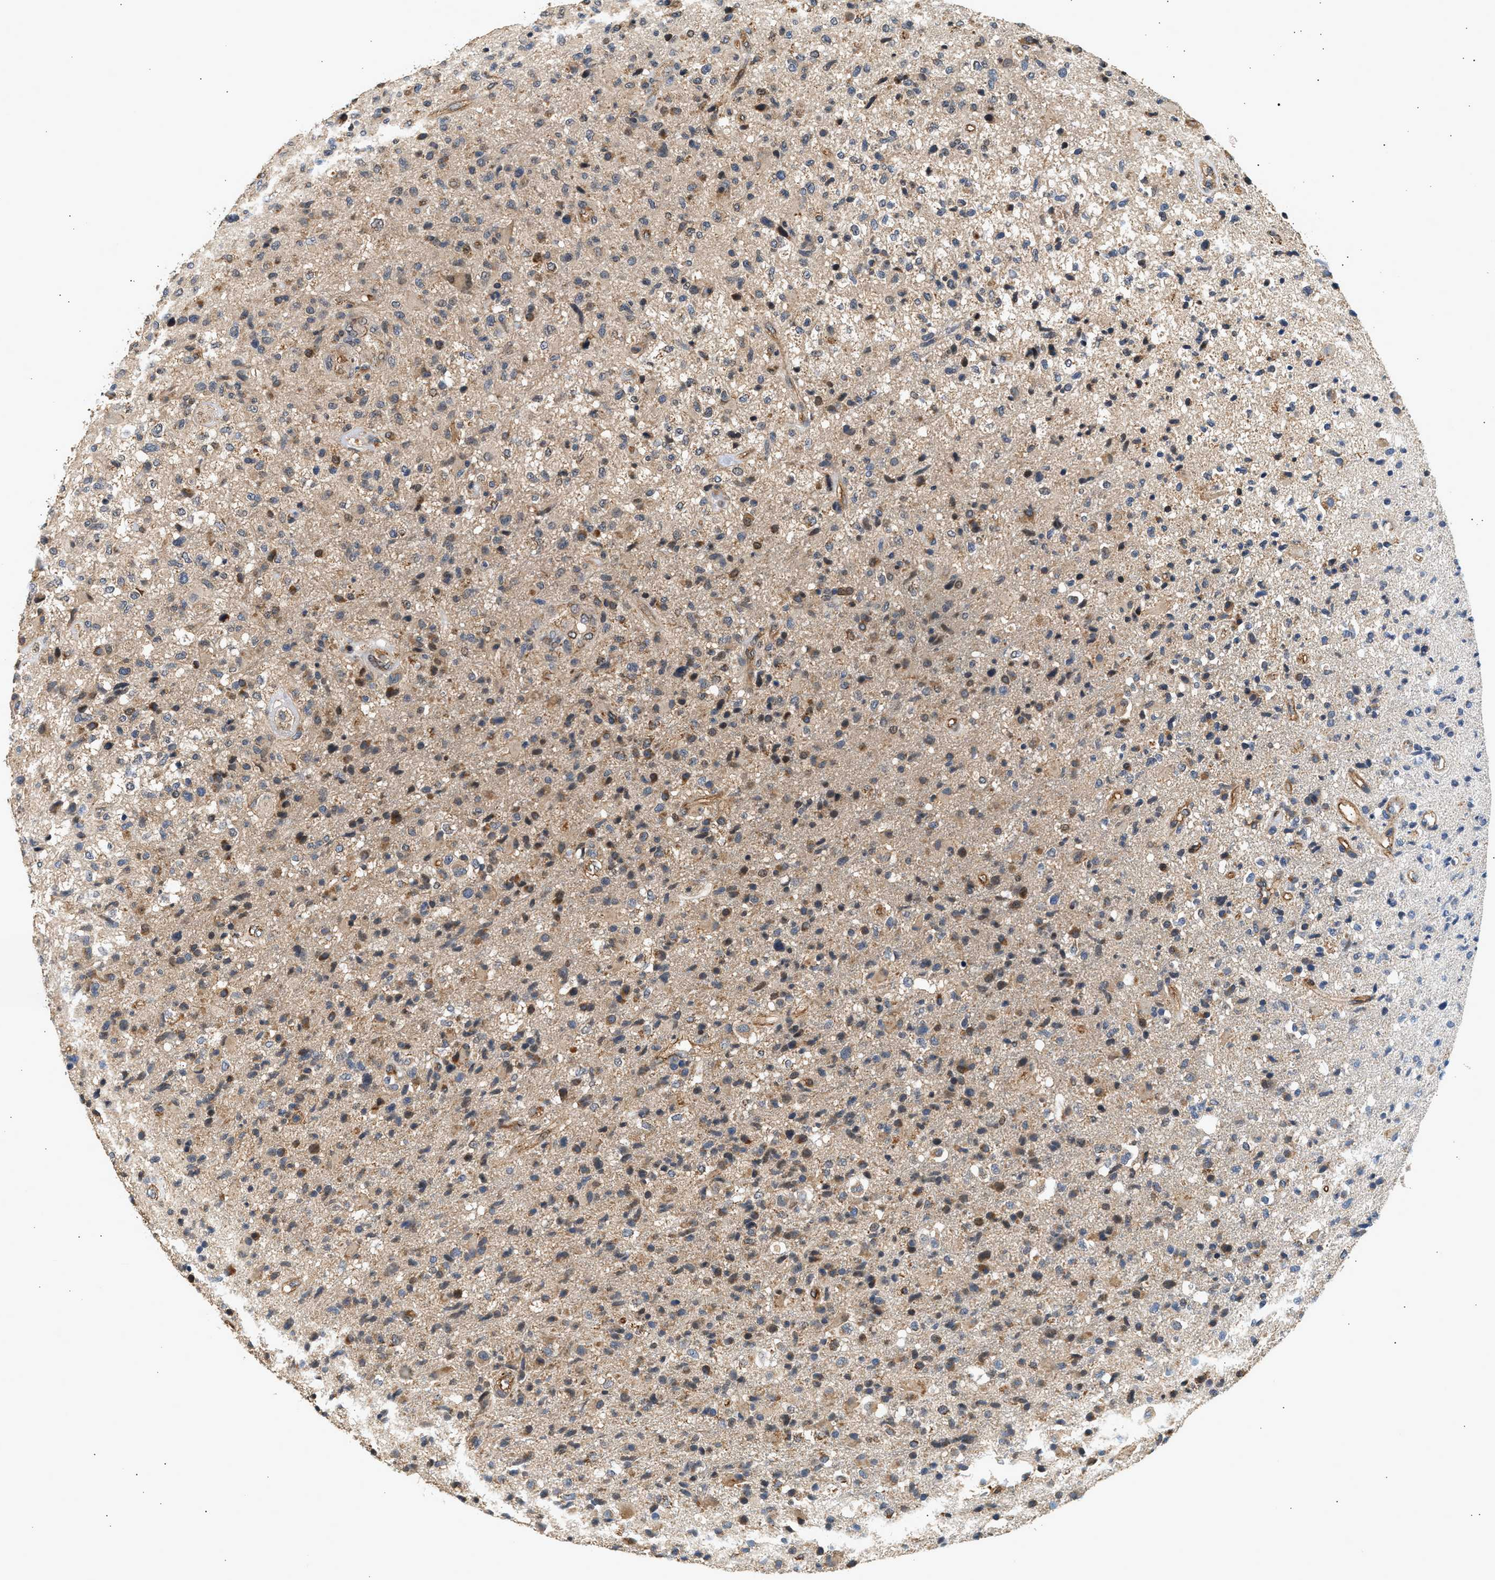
{"staining": {"intensity": "moderate", "quantity": "25%-75%", "location": "cytoplasmic/membranous"}, "tissue": "glioma", "cell_type": "Tumor cells", "image_type": "cancer", "snomed": [{"axis": "morphology", "description": "Glioma, malignant, High grade"}, {"axis": "topography", "description": "Brain"}], "caption": "This is an image of immunohistochemistry staining of glioma, which shows moderate positivity in the cytoplasmic/membranous of tumor cells.", "gene": "DUSP14", "patient": {"sex": "male", "age": 72}}